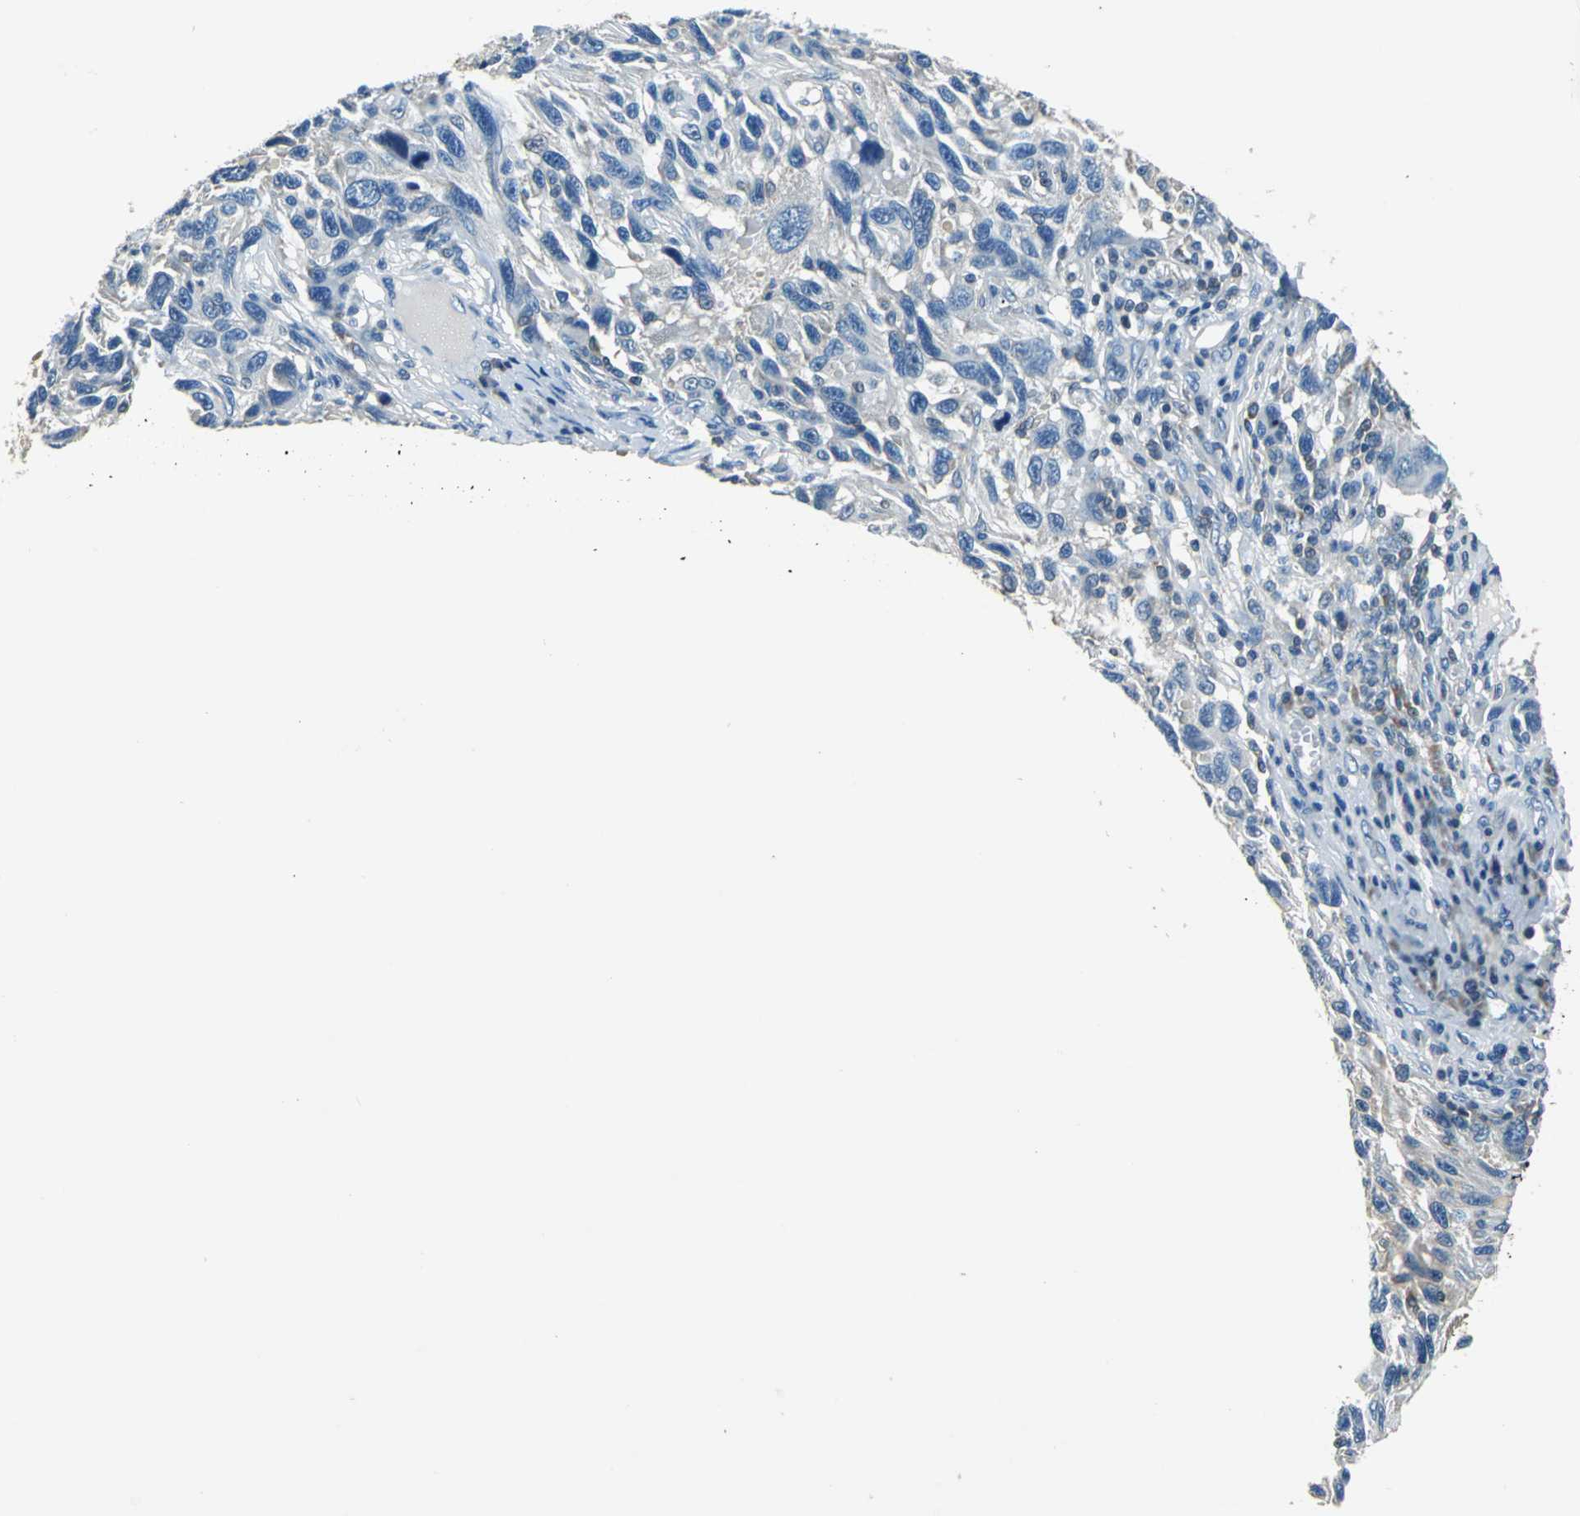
{"staining": {"intensity": "negative", "quantity": "none", "location": "none"}, "tissue": "melanoma", "cell_type": "Tumor cells", "image_type": "cancer", "snomed": [{"axis": "morphology", "description": "Malignant melanoma, NOS"}, {"axis": "topography", "description": "Skin"}], "caption": "DAB immunohistochemical staining of human malignant melanoma displays no significant expression in tumor cells.", "gene": "PRKCA", "patient": {"sex": "male", "age": 53}}